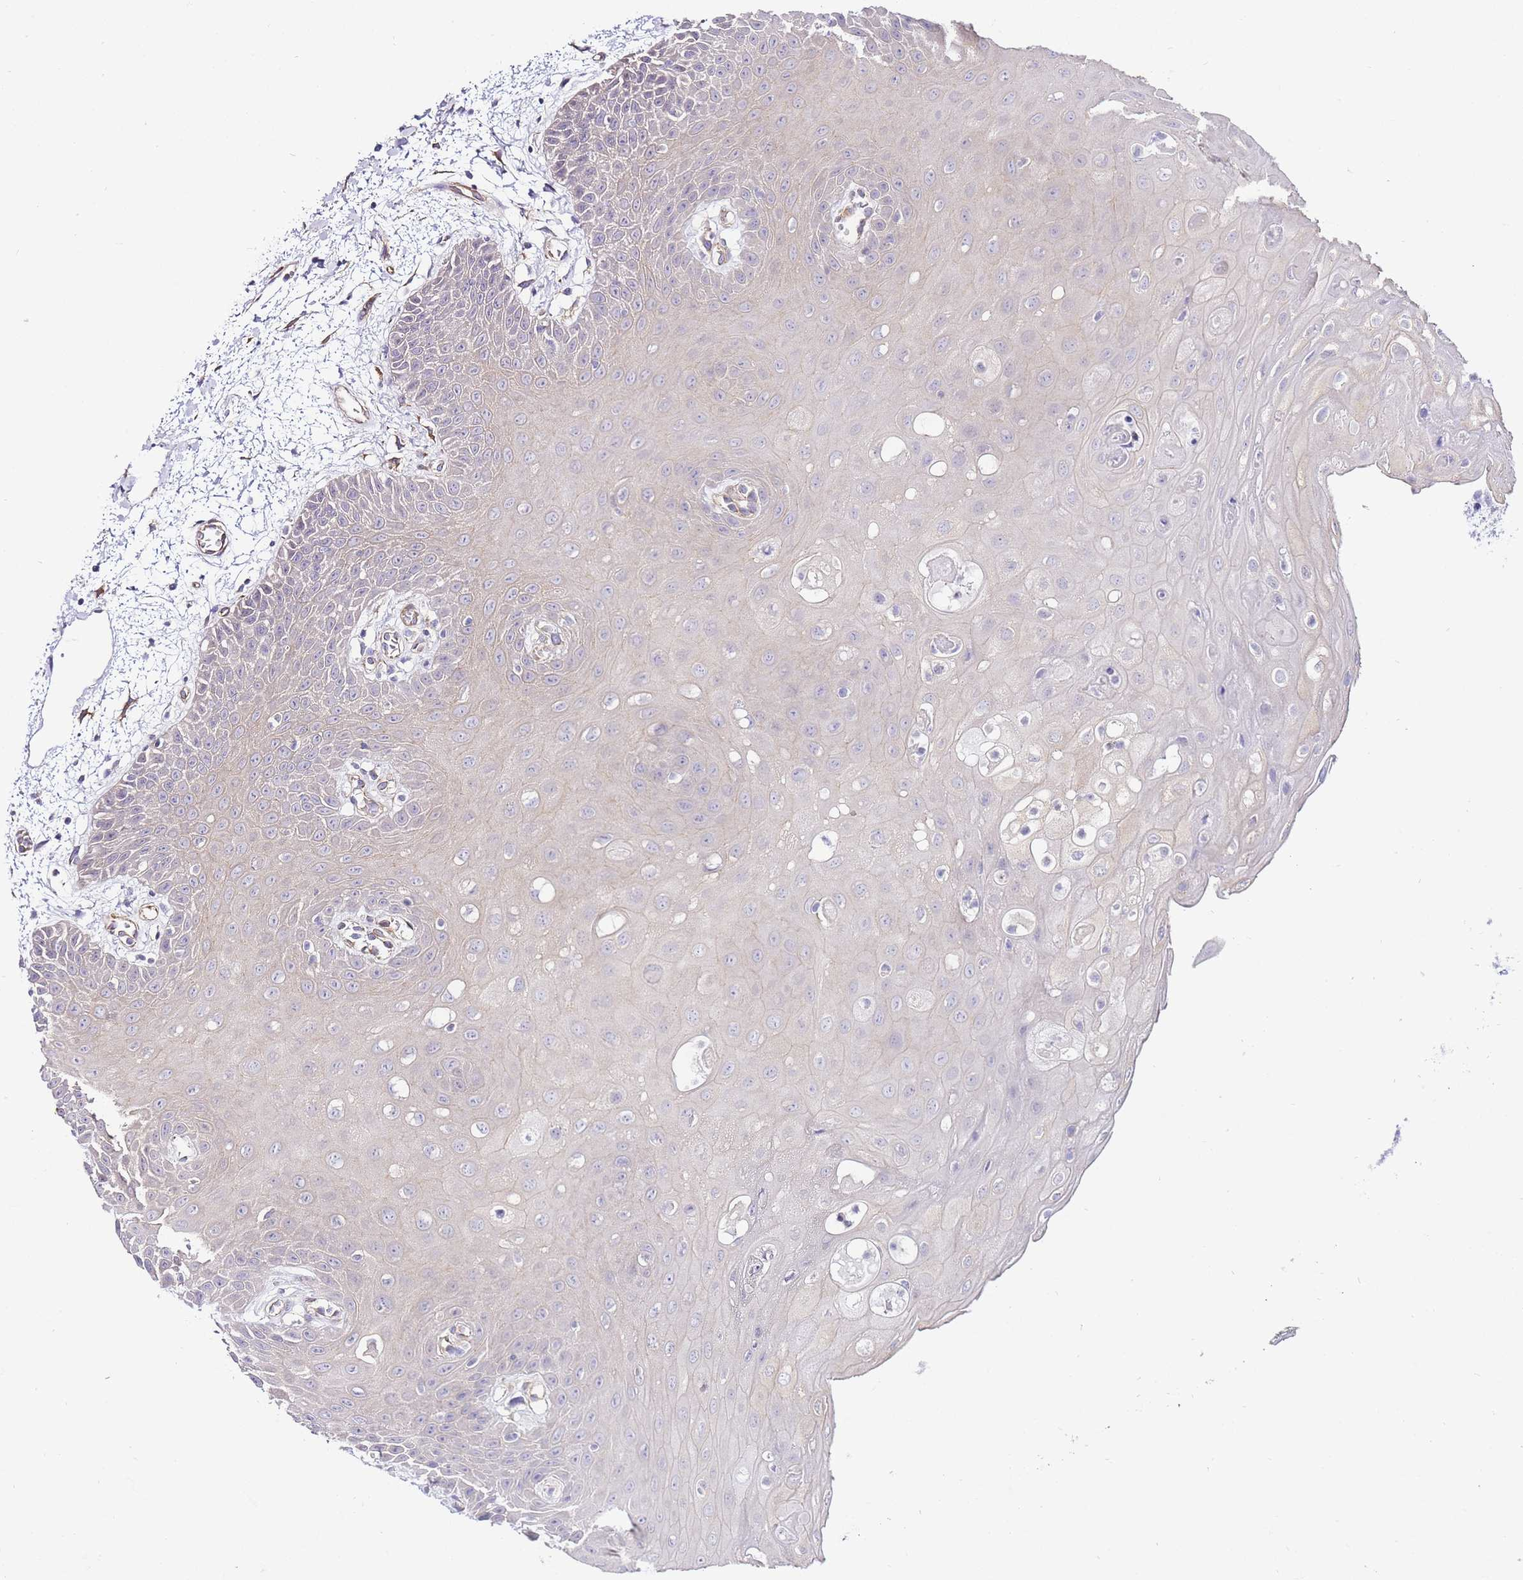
{"staining": {"intensity": "weak", "quantity": "<25%", "location": "cytoplasmic/membranous"}, "tissue": "oral mucosa", "cell_type": "Squamous epithelial cells", "image_type": "normal", "snomed": [{"axis": "morphology", "description": "Normal tissue, NOS"}, {"axis": "topography", "description": "Oral tissue"}, {"axis": "topography", "description": "Tounge, NOS"}], "caption": "This is an immunohistochemistry (IHC) histopathology image of normal oral mucosa. There is no expression in squamous epithelial cells.", "gene": "PDCD7", "patient": {"sex": "female", "age": 59}}